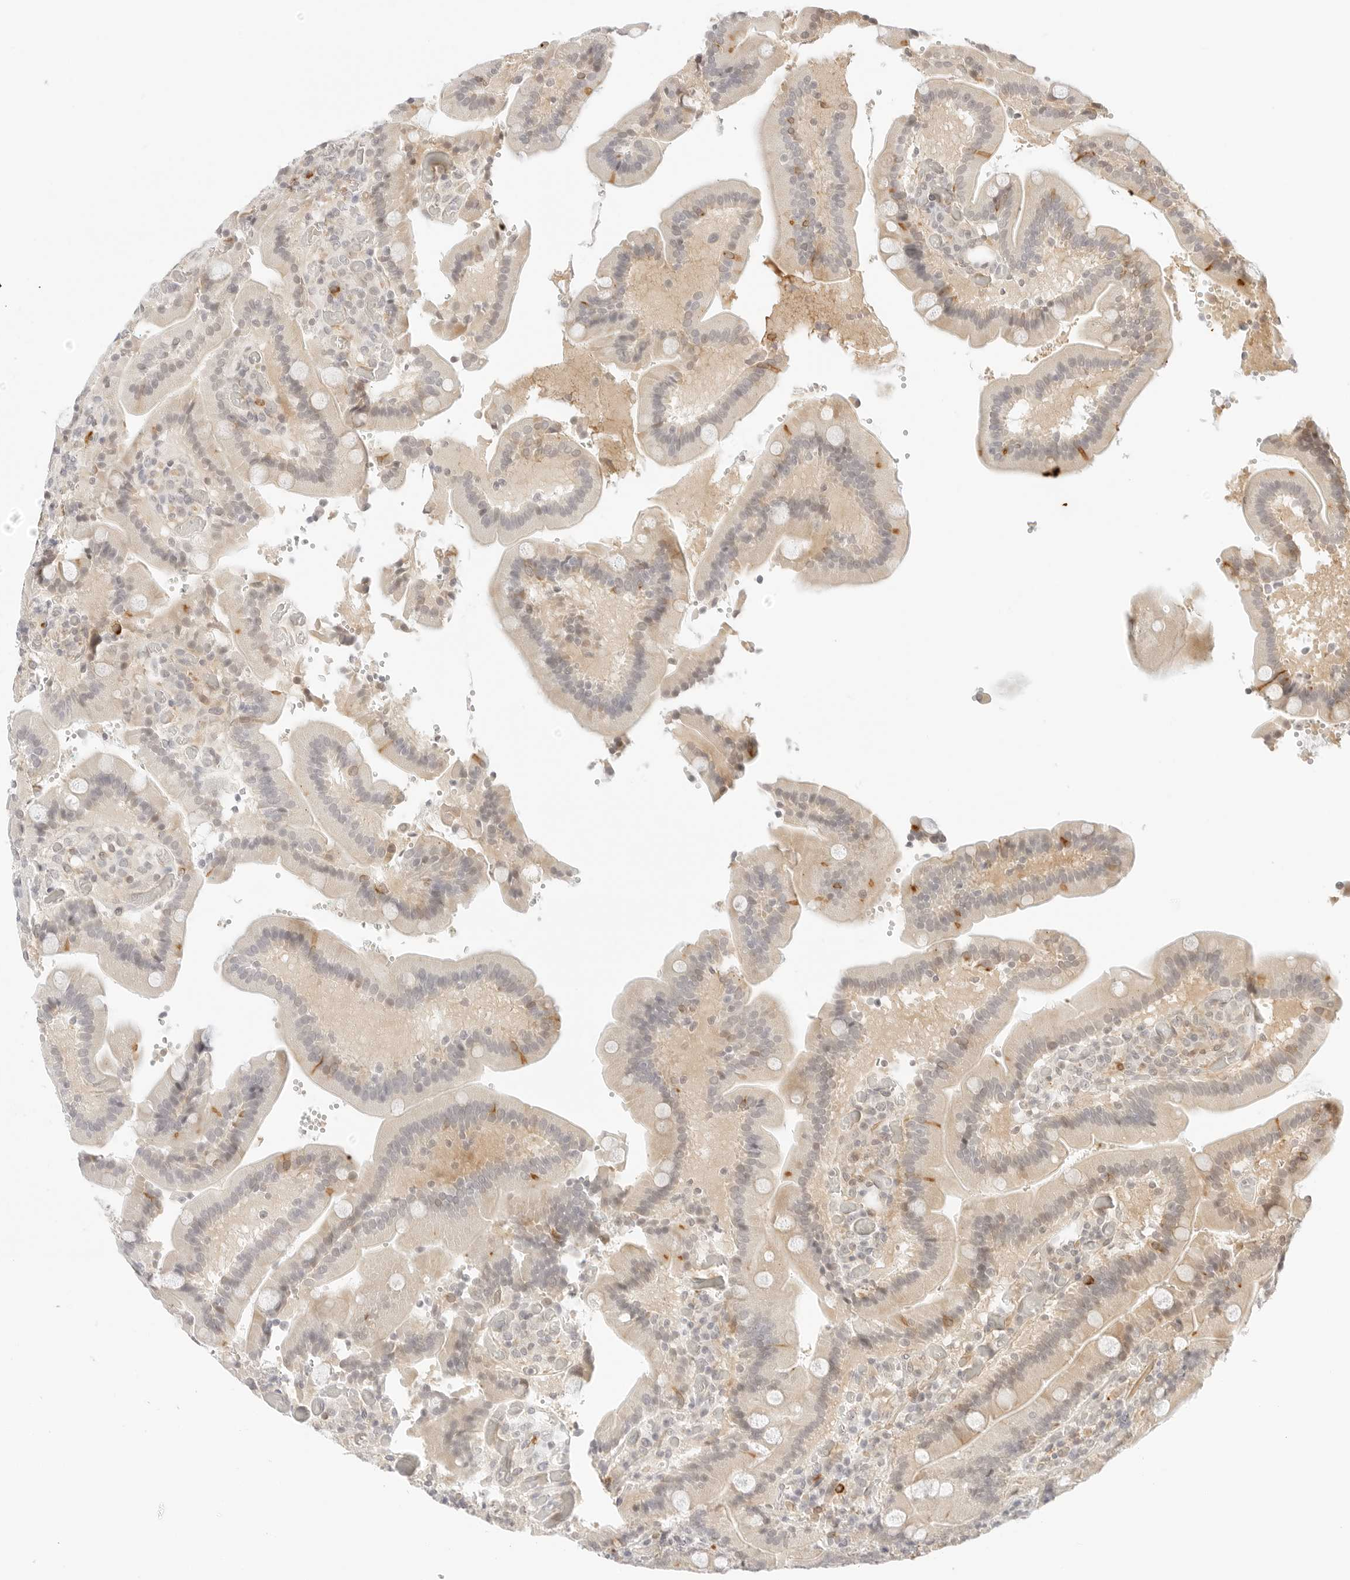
{"staining": {"intensity": "moderate", "quantity": "25%-75%", "location": "cytoplasmic/membranous"}, "tissue": "duodenum", "cell_type": "Glandular cells", "image_type": "normal", "snomed": [{"axis": "morphology", "description": "Normal tissue, NOS"}, {"axis": "topography", "description": "Duodenum"}], "caption": "Duodenum stained with a protein marker reveals moderate staining in glandular cells.", "gene": "TEKT2", "patient": {"sex": "female", "age": 62}}